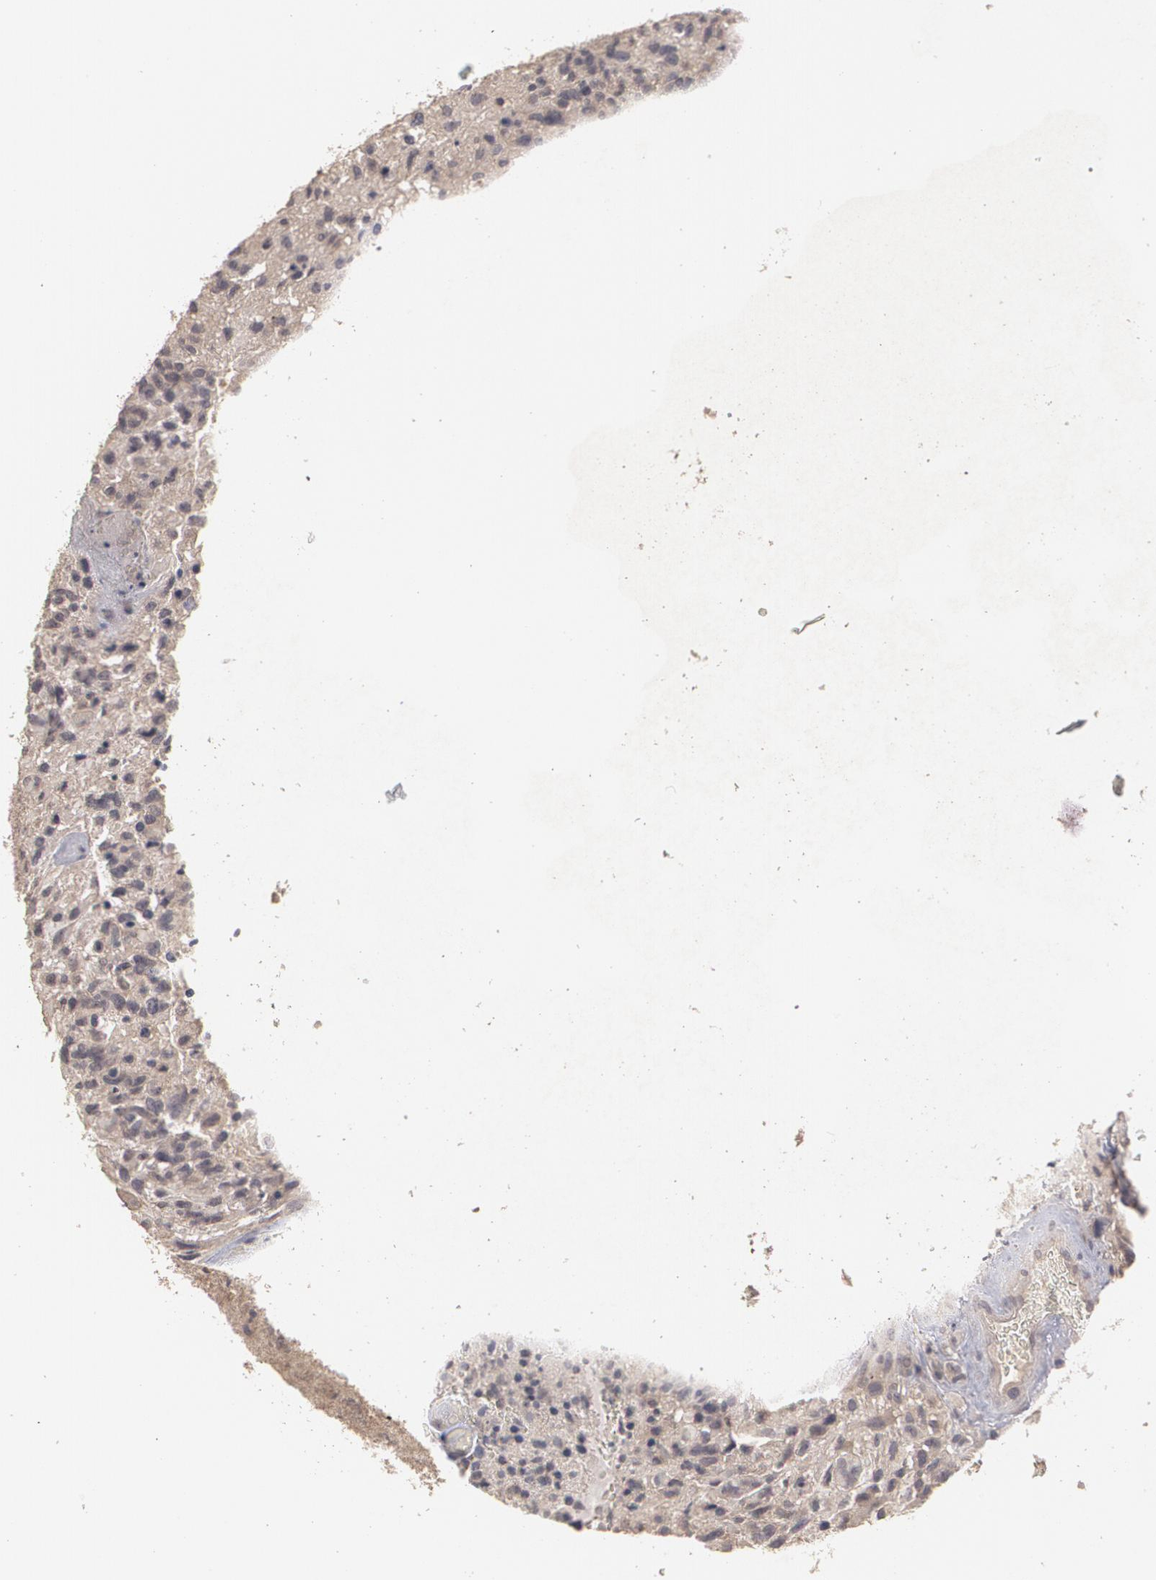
{"staining": {"intensity": "moderate", "quantity": ">75%", "location": "cytoplasmic/membranous"}, "tissue": "glioma", "cell_type": "Tumor cells", "image_type": "cancer", "snomed": [{"axis": "morphology", "description": "Glioma, malignant, High grade"}, {"axis": "topography", "description": "Brain"}], "caption": "Protein staining shows moderate cytoplasmic/membranous expression in approximately >75% of tumor cells in malignant high-grade glioma.", "gene": "ARF6", "patient": {"sex": "male", "age": 72}}